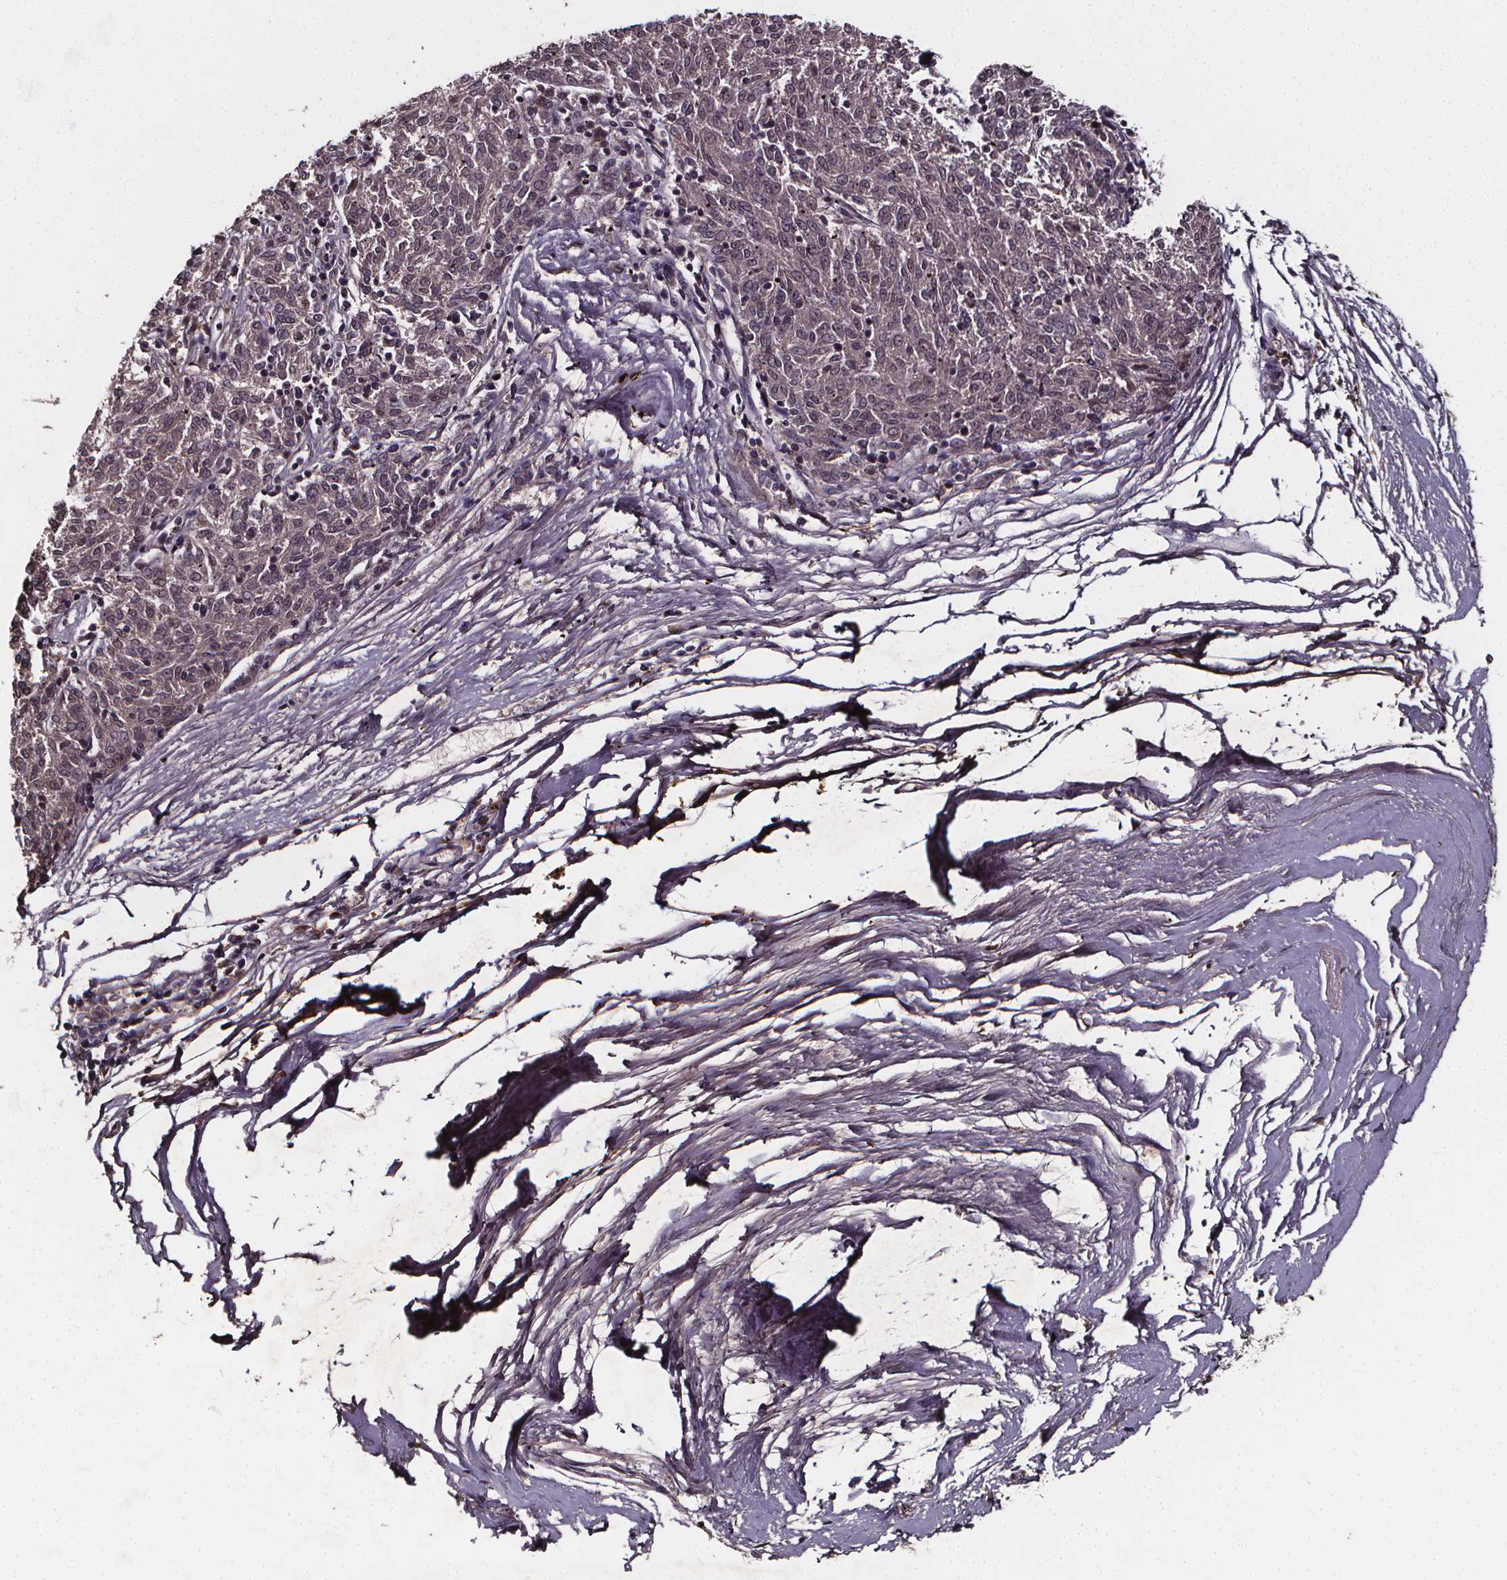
{"staining": {"intensity": "negative", "quantity": "none", "location": "none"}, "tissue": "melanoma", "cell_type": "Tumor cells", "image_type": "cancer", "snomed": [{"axis": "morphology", "description": "Malignant melanoma, NOS"}, {"axis": "topography", "description": "Skin"}], "caption": "Immunohistochemistry of melanoma shows no staining in tumor cells.", "gene": "SPAG8", "patient": {"sex": "female", "age": 72}}